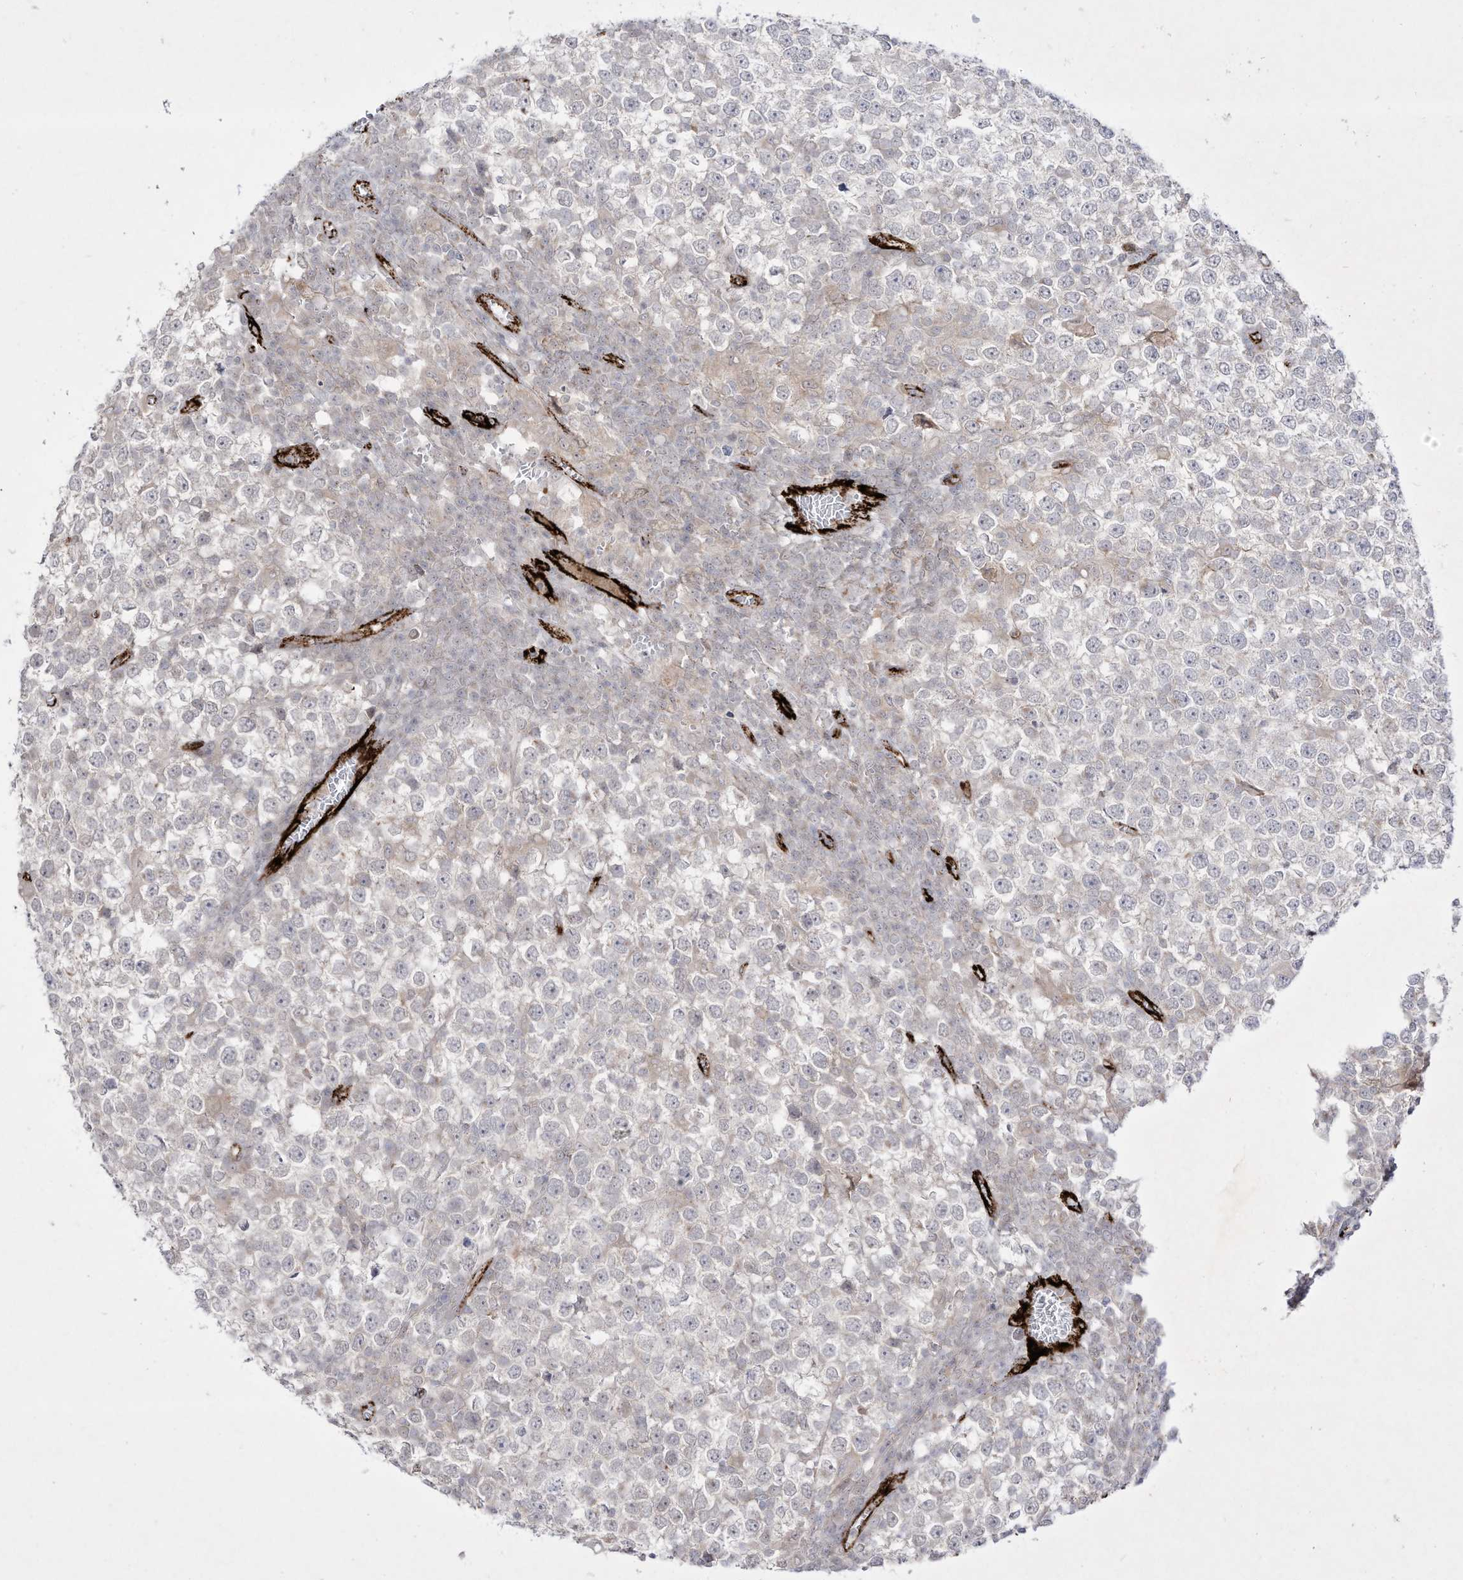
{"staining": {"intensity": "negative", "quantity": "none", "location": "none"}, "tissue": "testis cancer", "cell_type": "Tumor cells", "image_type": "cancer", "snomed": [{"axis": "morphology", "description": "Seminoma, NOS"}, {"axis": "topography", "description": "Testis"}], "caption": "This is a histopathology image of IHC staining of seminoma (testis), which shows no expression in tumor cells. Nuclei are stained in blue.", "gene": "ZGRF1", "patient": {"sex": "male", "age": 65}}